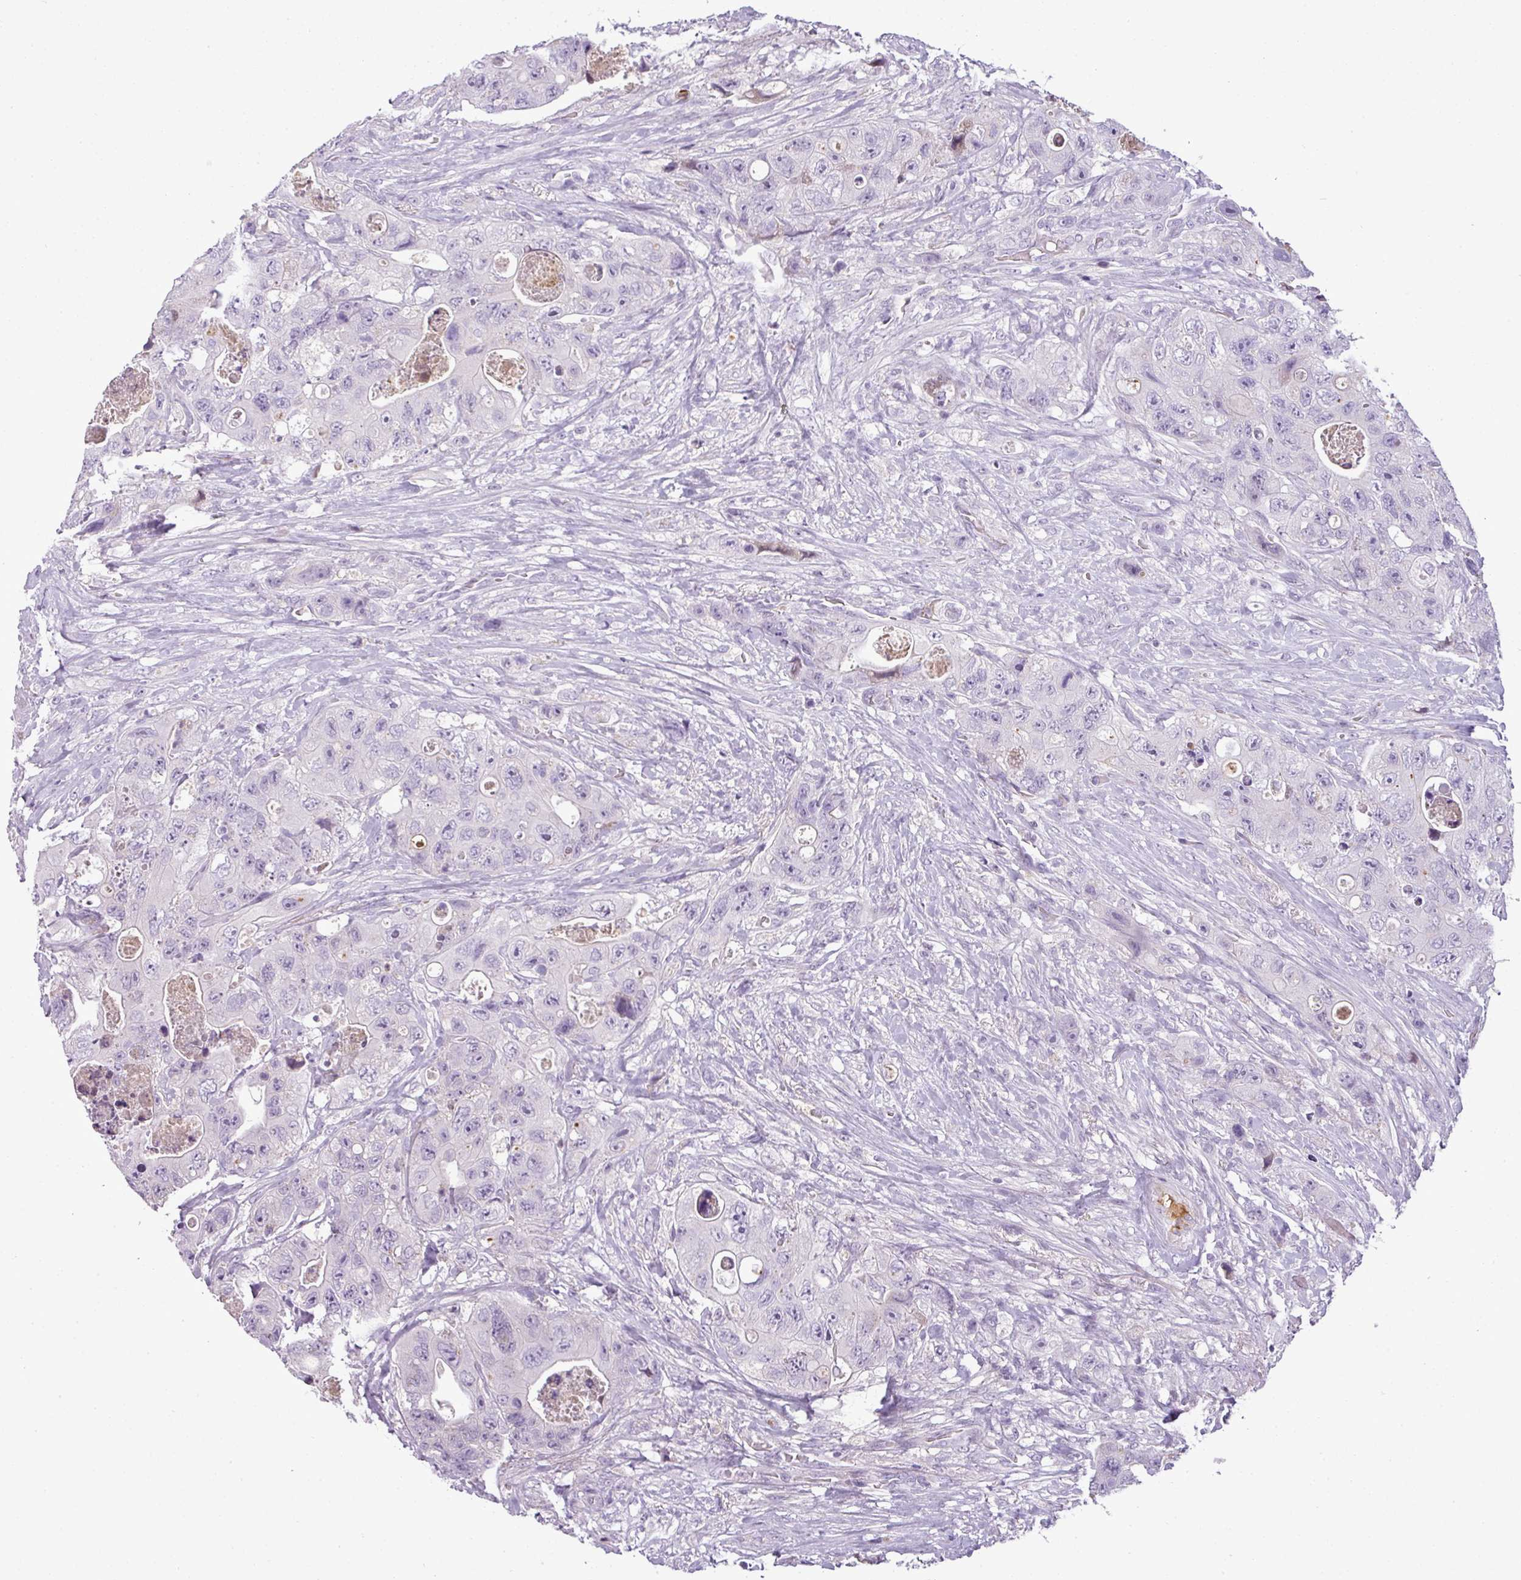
{"staining": {"intensity": "negative", "quantity": "none", "location": "none"}, "tissue": "colorectal cancer", "cell_type": "Tumor cells", "image_type": "cancer", "snomed": [{"axis": "morphology", "description": "Adenocarcinoma, NOS"}, {"axis": "topography", "description": "Colon"}], "caption": "High magnification brightfield microscopy of colorectal cancer (adenocarcinoma) stained with DAB (3,3'-diaminobenzidine) (brown) and counterstained with hematoxylin (blue): tumor cells show no significant expression. (DAB IHC, high magnification).", "gene": "C4B", "patient": {"sex": "female", "age": 46}}